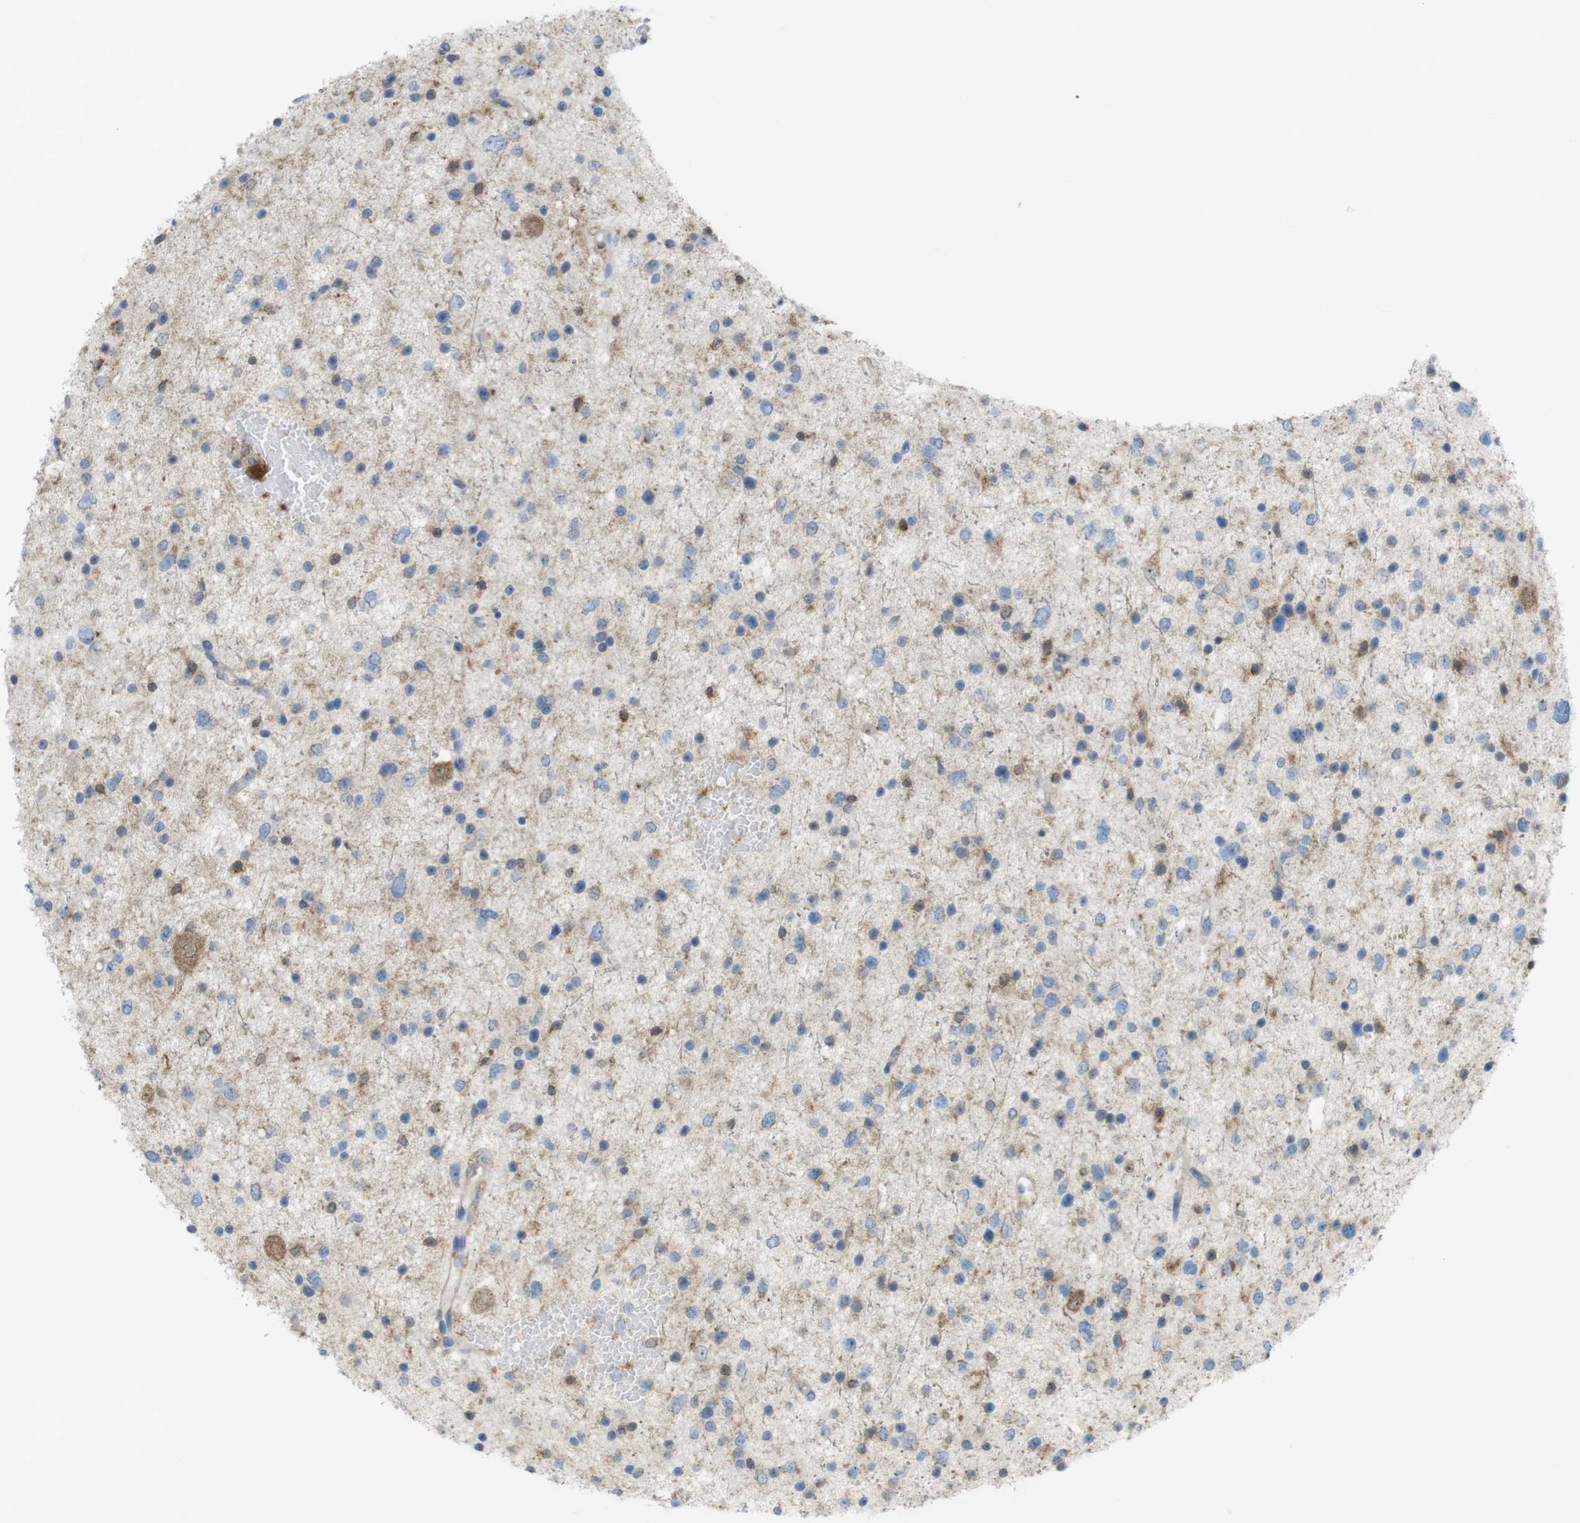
{"staining": {"intensity": "moderate", "quantity": "25%-75%", "location": "cytoplasmic/membranous"}, "tissue": "glioma", "cell_type": "Tumor cells", "image_type": "cancer", "snomed": [{"axis": "morphology", "description": "Glioma, malignant, Low grade"}, {"axis": "topography", "description": "Brain"}], "caption": "Protein staining reveals moderate cytoplasmic/membranous positivity in about 25%-75% of tumor cells in glioma.", "gene": "PRKCD", "patient": {"sex": "female", "age": 37}}